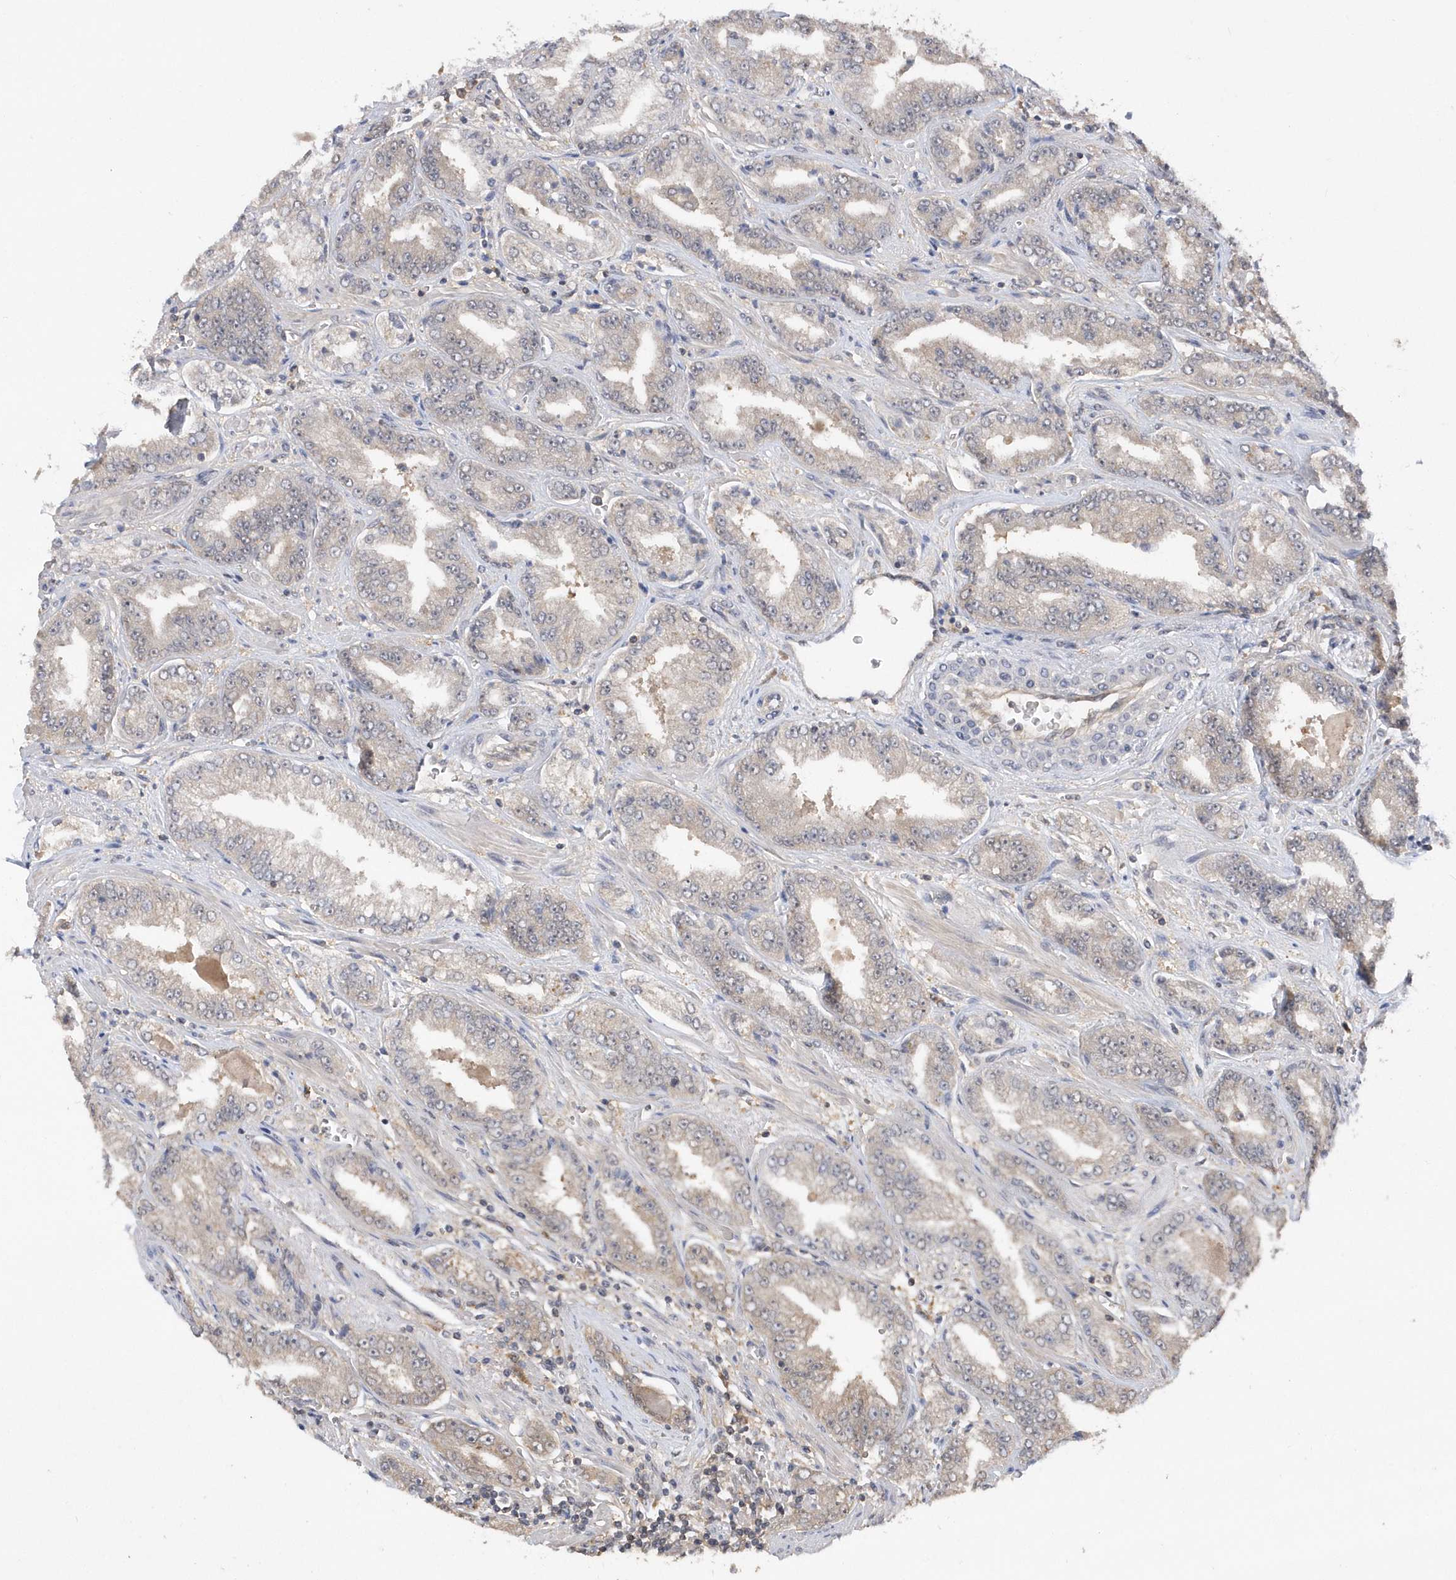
{"staining": {"intensity": "negative", "quantity": "none", "location": "none"}, "tissue": "prostate cancer", "cell_type": "Tumor cells", "image_type": "cancer", "snomed": [{"axis": "morphology", "description": "Adenocarcinoma, High grade"}, {"axis": "topography", "description": "Prostate"}], "caption": "A photomicrograph of human prostate cancer (adenocarcinoma (high-grade)) is negative for staining in tumor cells.", "gene": "RPE", "patient": {"sex": "male", "age": 71}}